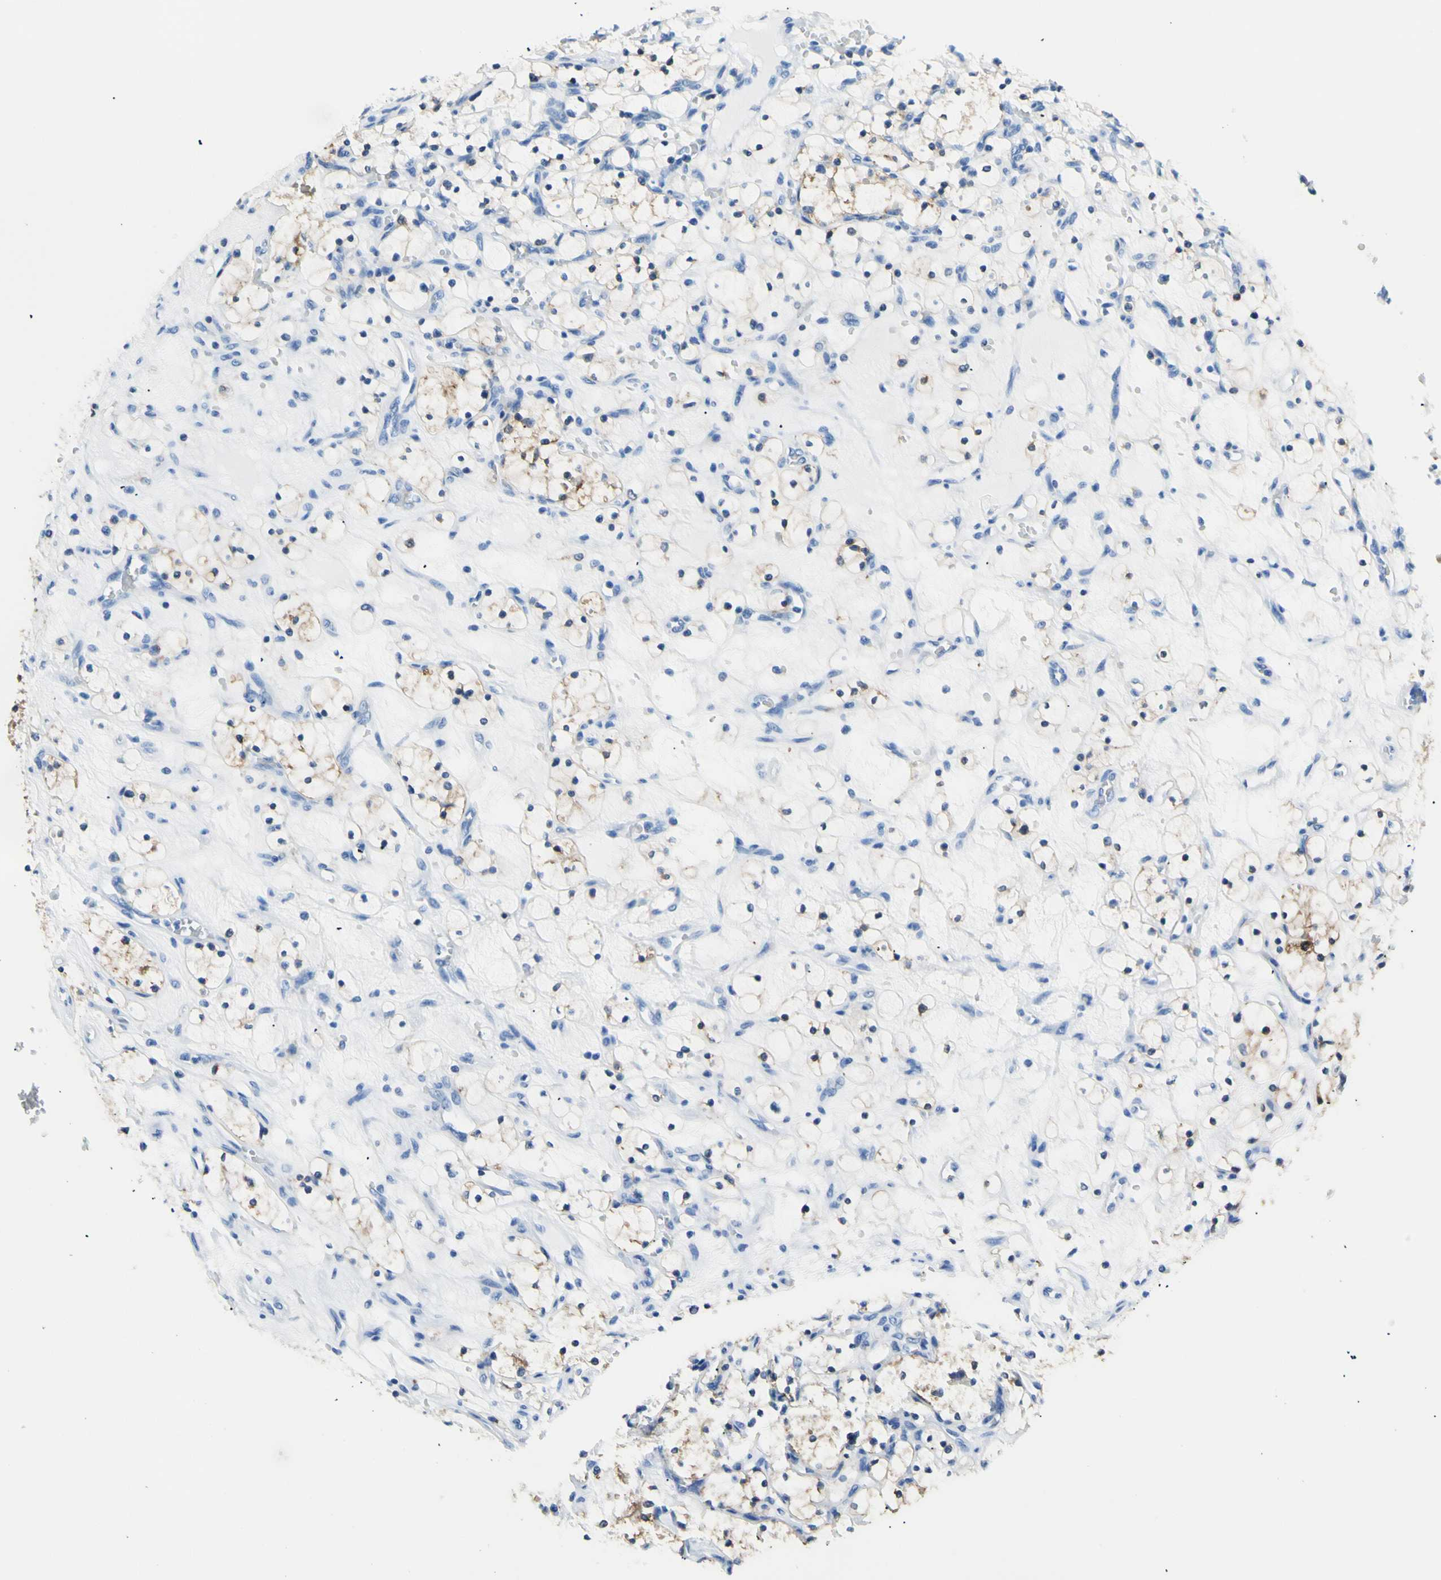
{"staining": {"intensity": "negative", "quantity": "none", "location": "none"}, "tissue": "renal cancer", "cell_type": "Tumor cells", "image_type": "cancer", "snomed": [{"axis": "morphology", "description": "Adenocarcinoma, NOS"}, {"axis": "topography", "description": "Kidney"}], "caption": "The photomicrograph exhibits no staining of tumor cells in renal cancer. (DAB IHC, high magnification).", "gene": "HPCA", "patient": {"sex": "female", "age": 69}}